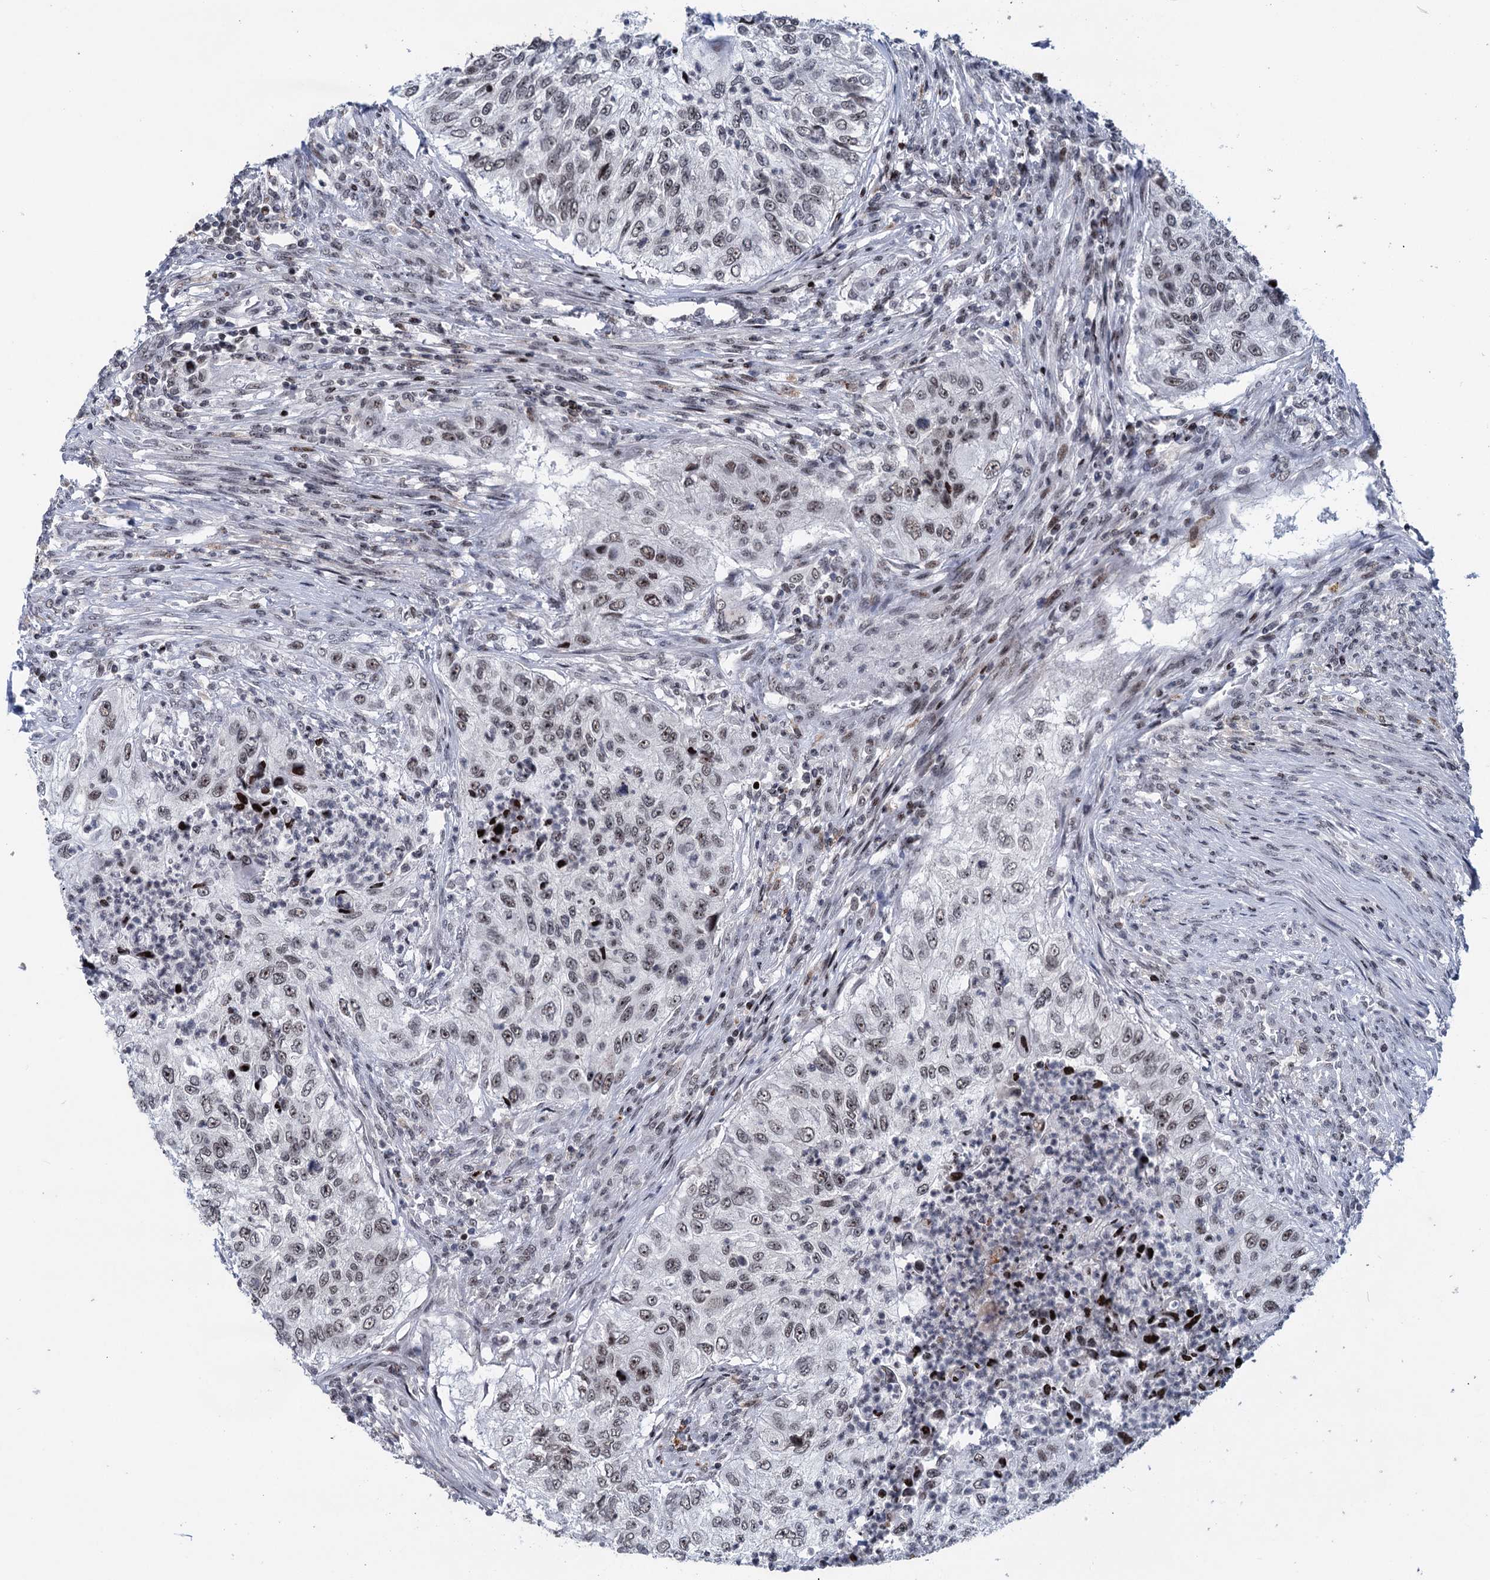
{"staining": {"intensity": "weak", "quantity": "25%-75%", "location": "nuclear"}, "tissue": "urothelial cancer", "cell_type": "Tumor cells", "image_type": "cancer", "snomed": [{"axis": "morphology", "description": "Urothelial carcinoma, High grade"}, {"axis": "topography", "description": "Urinary bladder"}], "caption": "This is an image of IHC staining of high-grade urothelial carcinoma, which shows weak staining in the nuclear of tumor cells.", "gene": "ZCCHC10", "patient": {"sex": "female", "age": 60}}